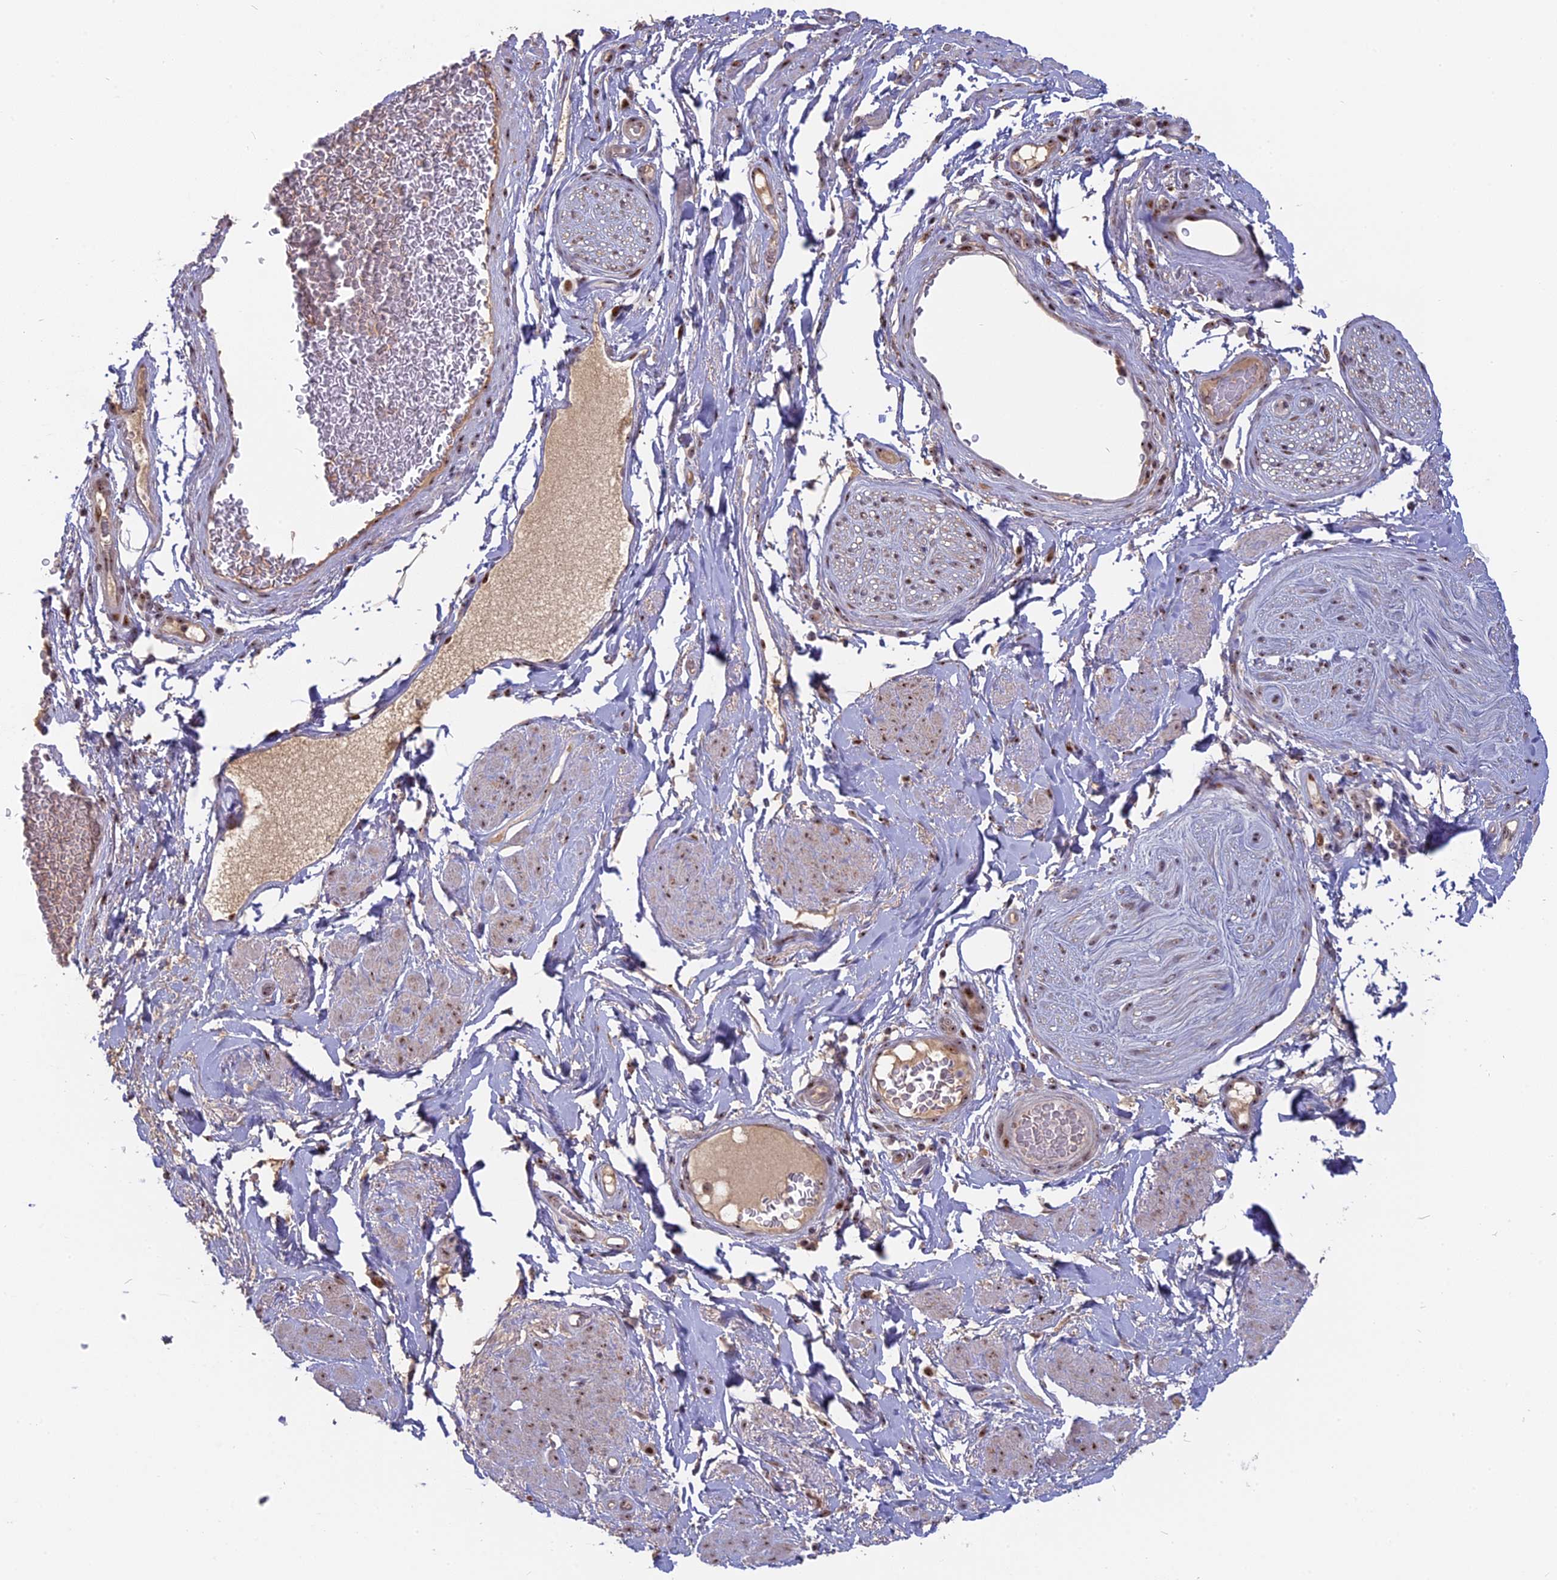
{"staining": {"intensity": "negative", "quantity": "none", "location": "none"}, "tissue": "adipose tissue", "cell_type": "Adipocytes", "image_type": "normal", "snomed": [{"axis": "morphology", "description": "Normal tissue, NOS"}, {"axis": "morphology", "description": "Adenocarcinoma, NOS"}, {"axis": "topography", "description": "Rectum"}, {"axis": "topography", "description": "Vagina"}, {"axis": "topography", "description": "Peripheral nerve tissue"}], "caption": "Adipocytes show no significant positivity in benign adipose tissue. (IHC, brightfield microscopy, high magnification).", "gene": "FAM131A", "patient": {"sex": "female", "age": 71}}